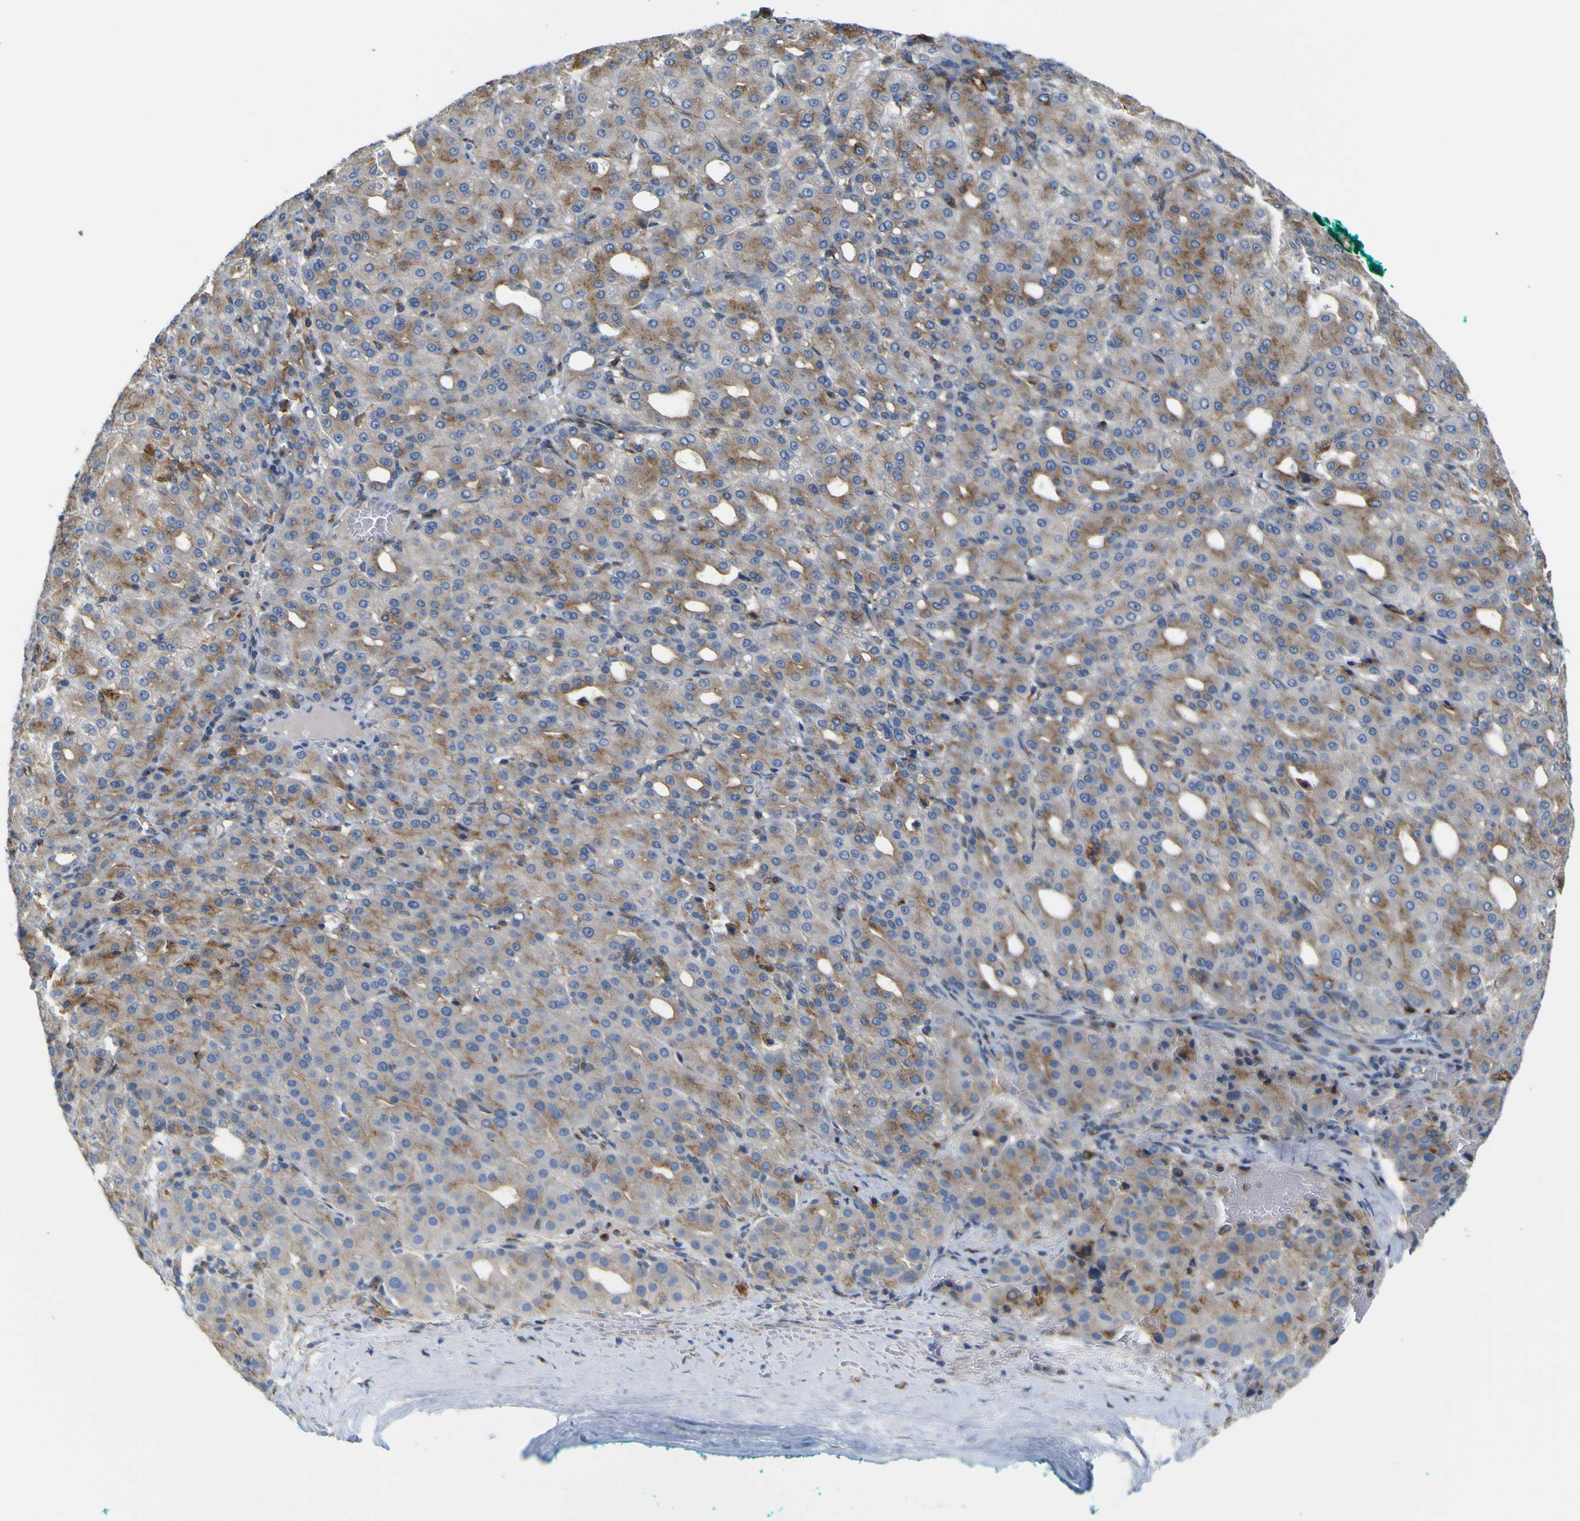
{"staining": {"intensity": "moderate", "quantity": "25%-75%", "location": "cytoplasmic/membranous"}, "tissue": "liver cancer", "cell_type": "Tumor cells", "image_type": "cancer", "snomed": [{"axis": "morphology", "description": "Carcinoma, Hepatocellular, NOS"}, {"axis": "topography", "description": "Liver"}], "caption": "Tumor cells exhibit medium levels of moderate cytoplasmic/membranous expression in about 25%-75% of cells in hepatocellular carcinoma (liver).", "gene": "IGF2R", "patient": {"sex": "male", "age": 65}}